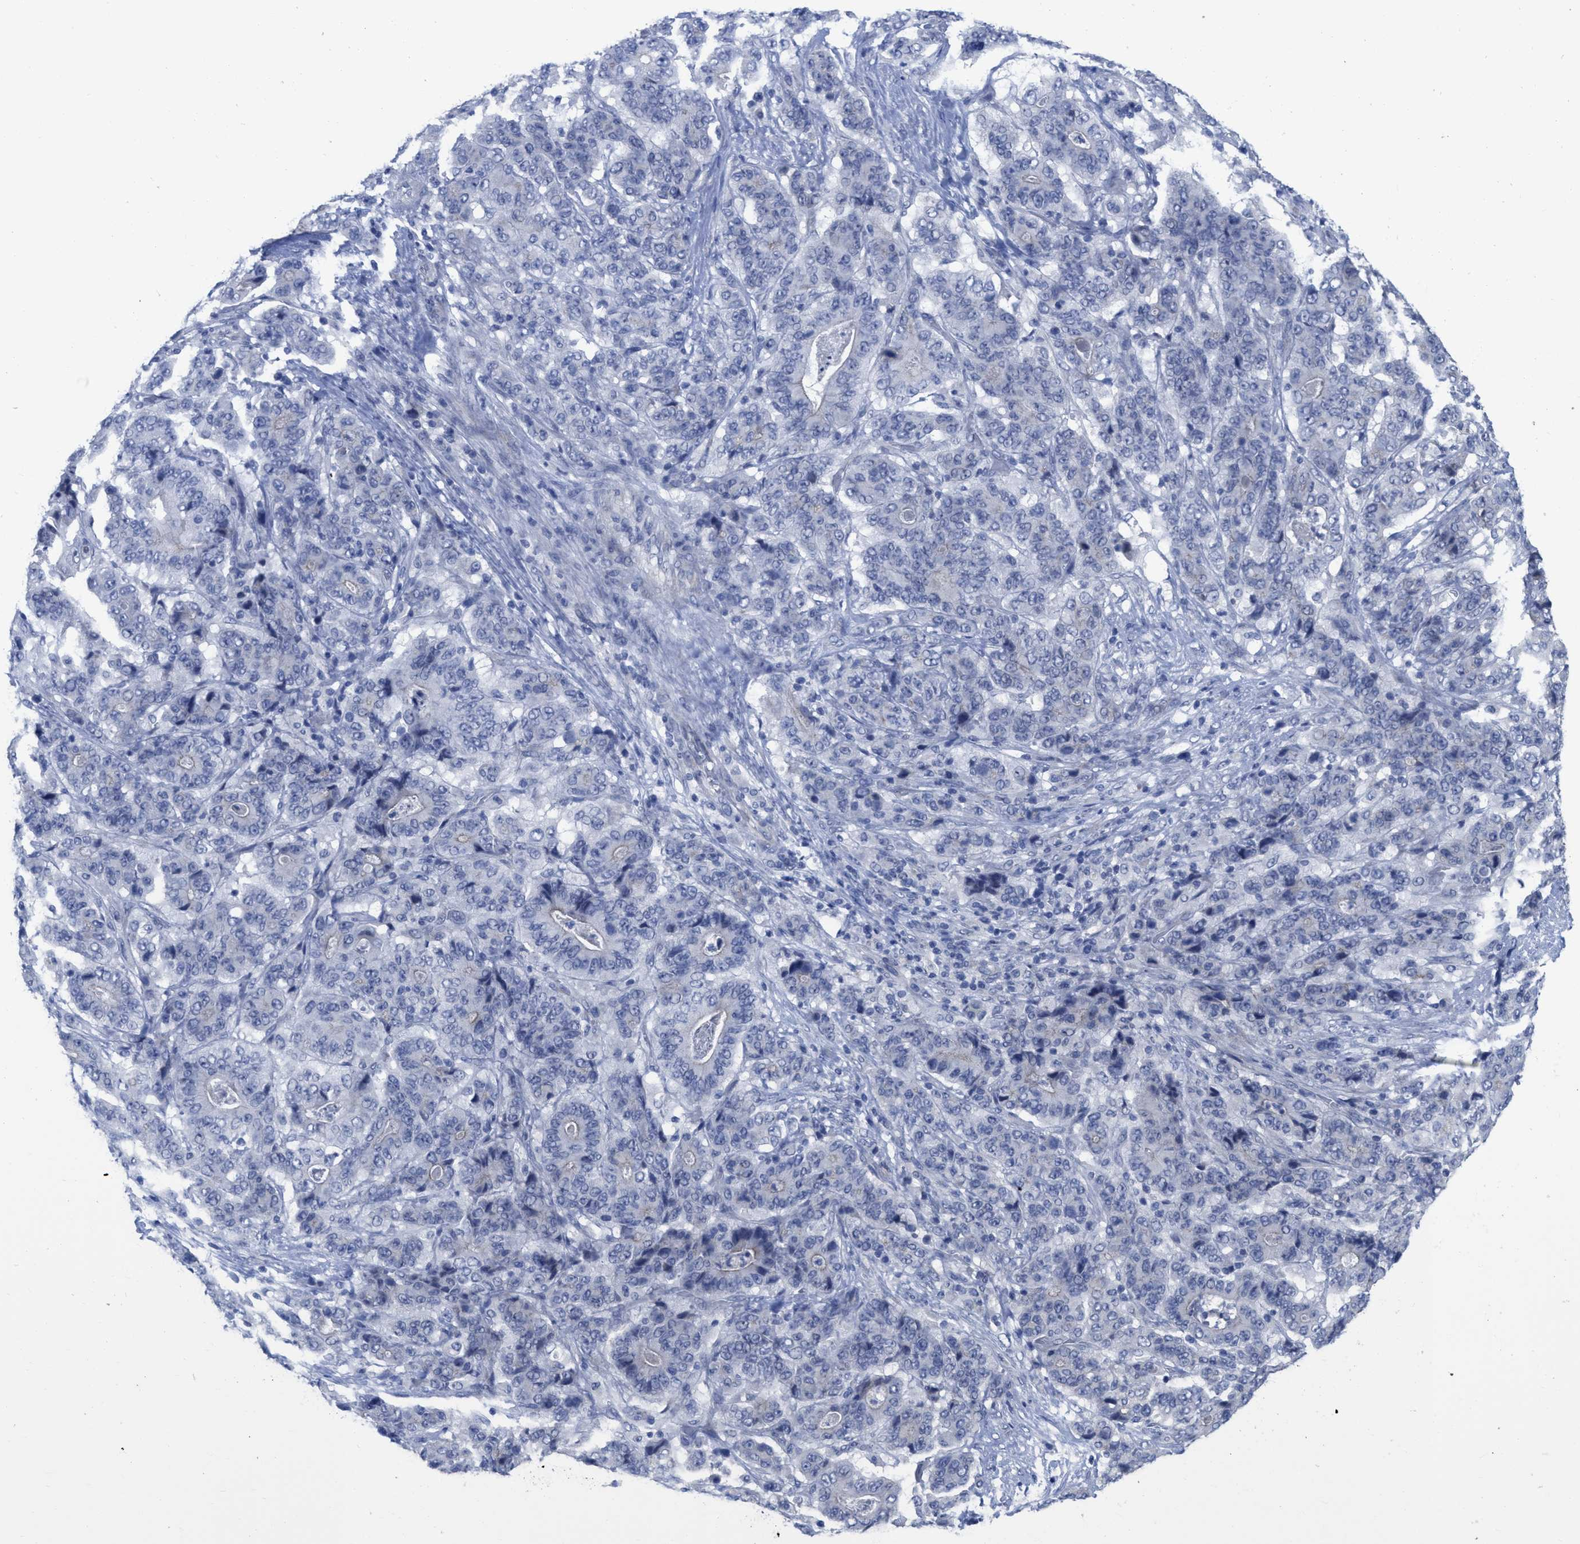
{"staining": {"intensity": "negative", "quantity": "none", "location": "none"}, "tissue": "stomach cancer", "cell_type": "Tumor cells", "image_type": "cancer", "snomed": [{"axis": "morphology", "description": "Adenocarcinoma, NOS"}, {"axis": "topography", "description": "Stomach"}], "caption": "Immunohistochemistry histopathology image of human adenocarcinoma (stomach) stained for a protein (brown), which demonstrates no expression in tumor cells. (DAB immunohistochemistry (IHC) with hematoxylin counter stain).", "gene": "ACKR1", "patient": {"sex": "female", "age": 73}}